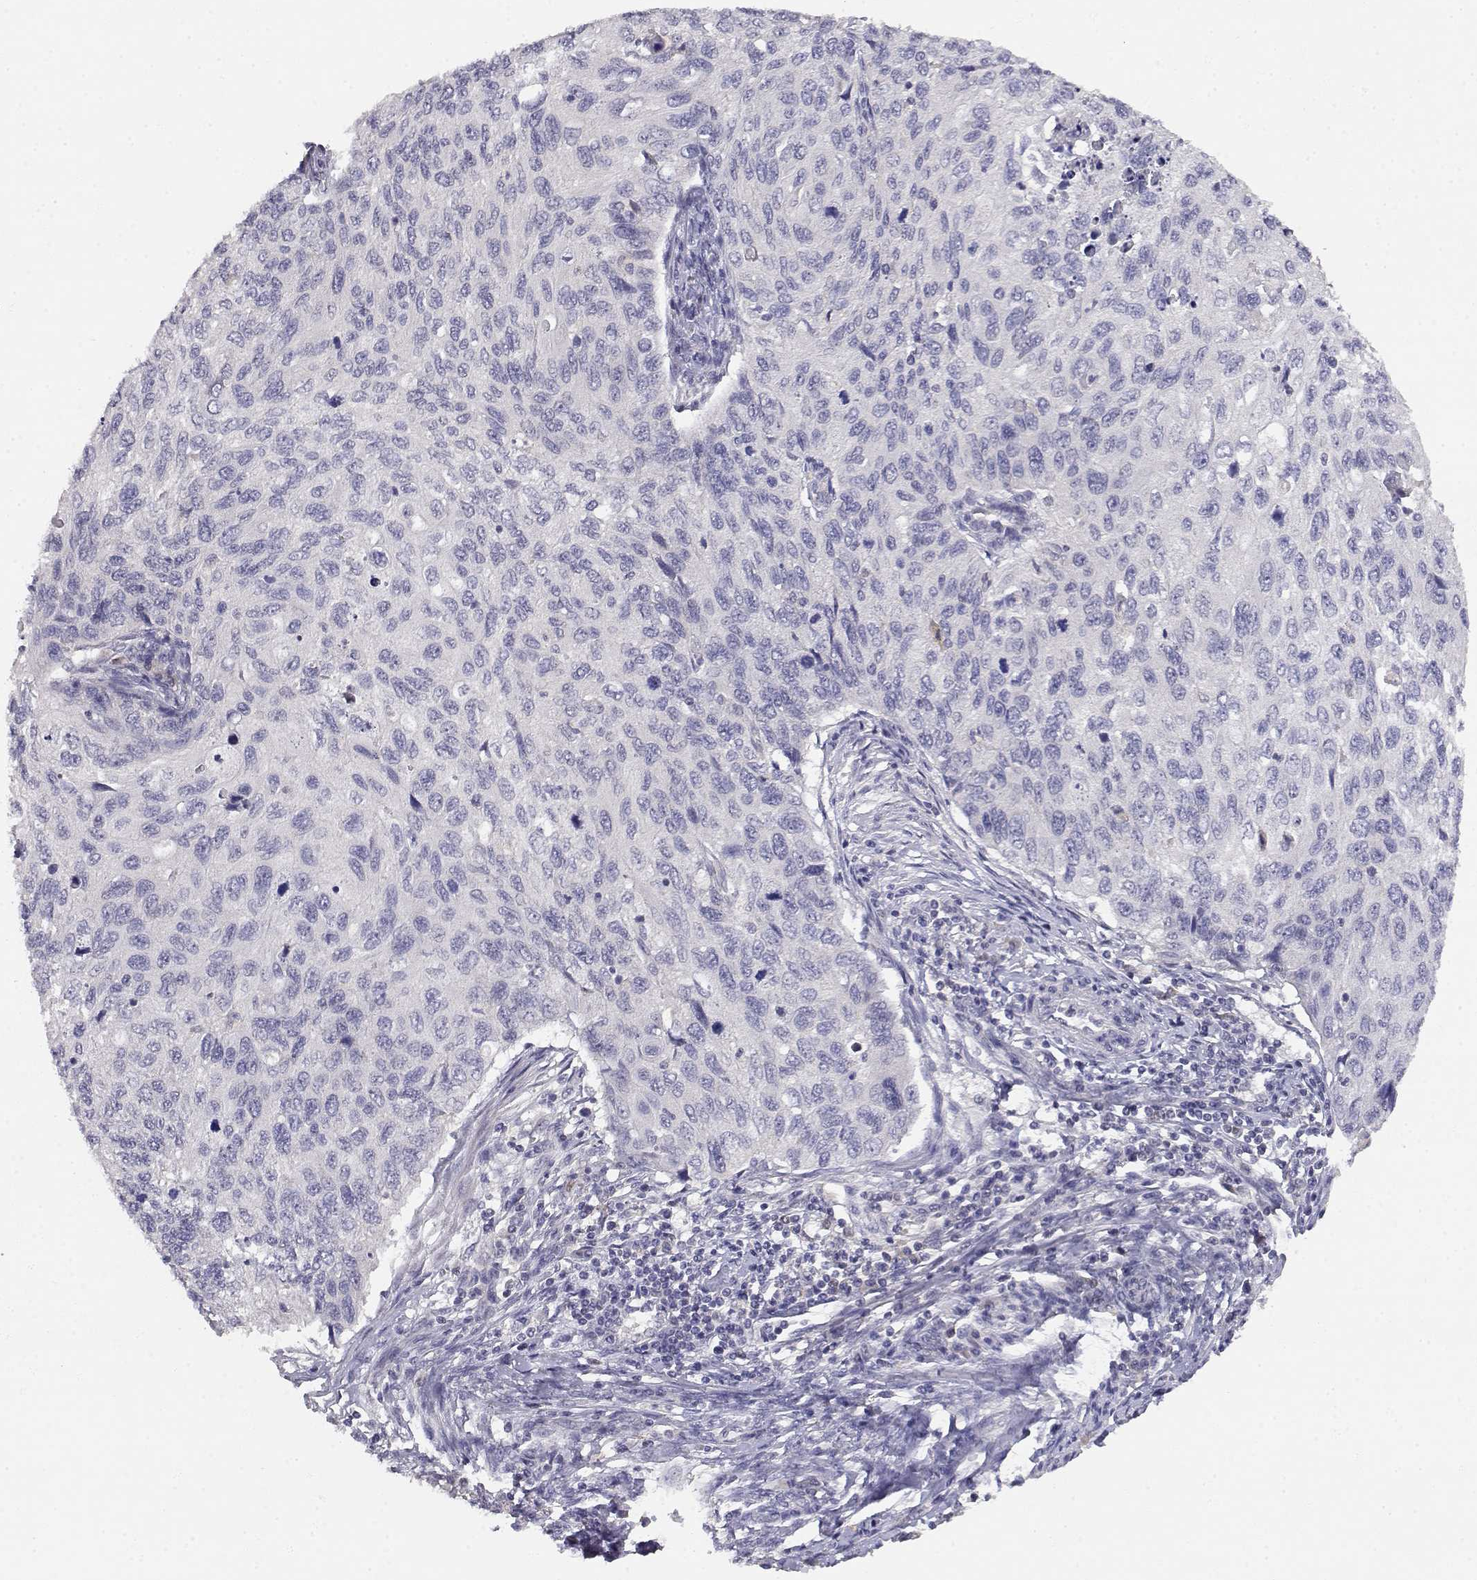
{"staining": {"intensity": "negative", "quantity": "none", "location": "none"}, "tissue": "cervical cancer", "cell_type": "Tumor cells", "image_type": "cancer", "snomed": [{"axis": "morphology", "description": "Squamous cell carcinoma, NOS"}, {"axis": "topography", "description": "Cervix"}], "caption": "The micrograph displays no significant expression in tumor cells of cervical cancer (squamous cell carcinoma).", "gene": "ADA", "patient": {"sex": "female", "age": 70}}